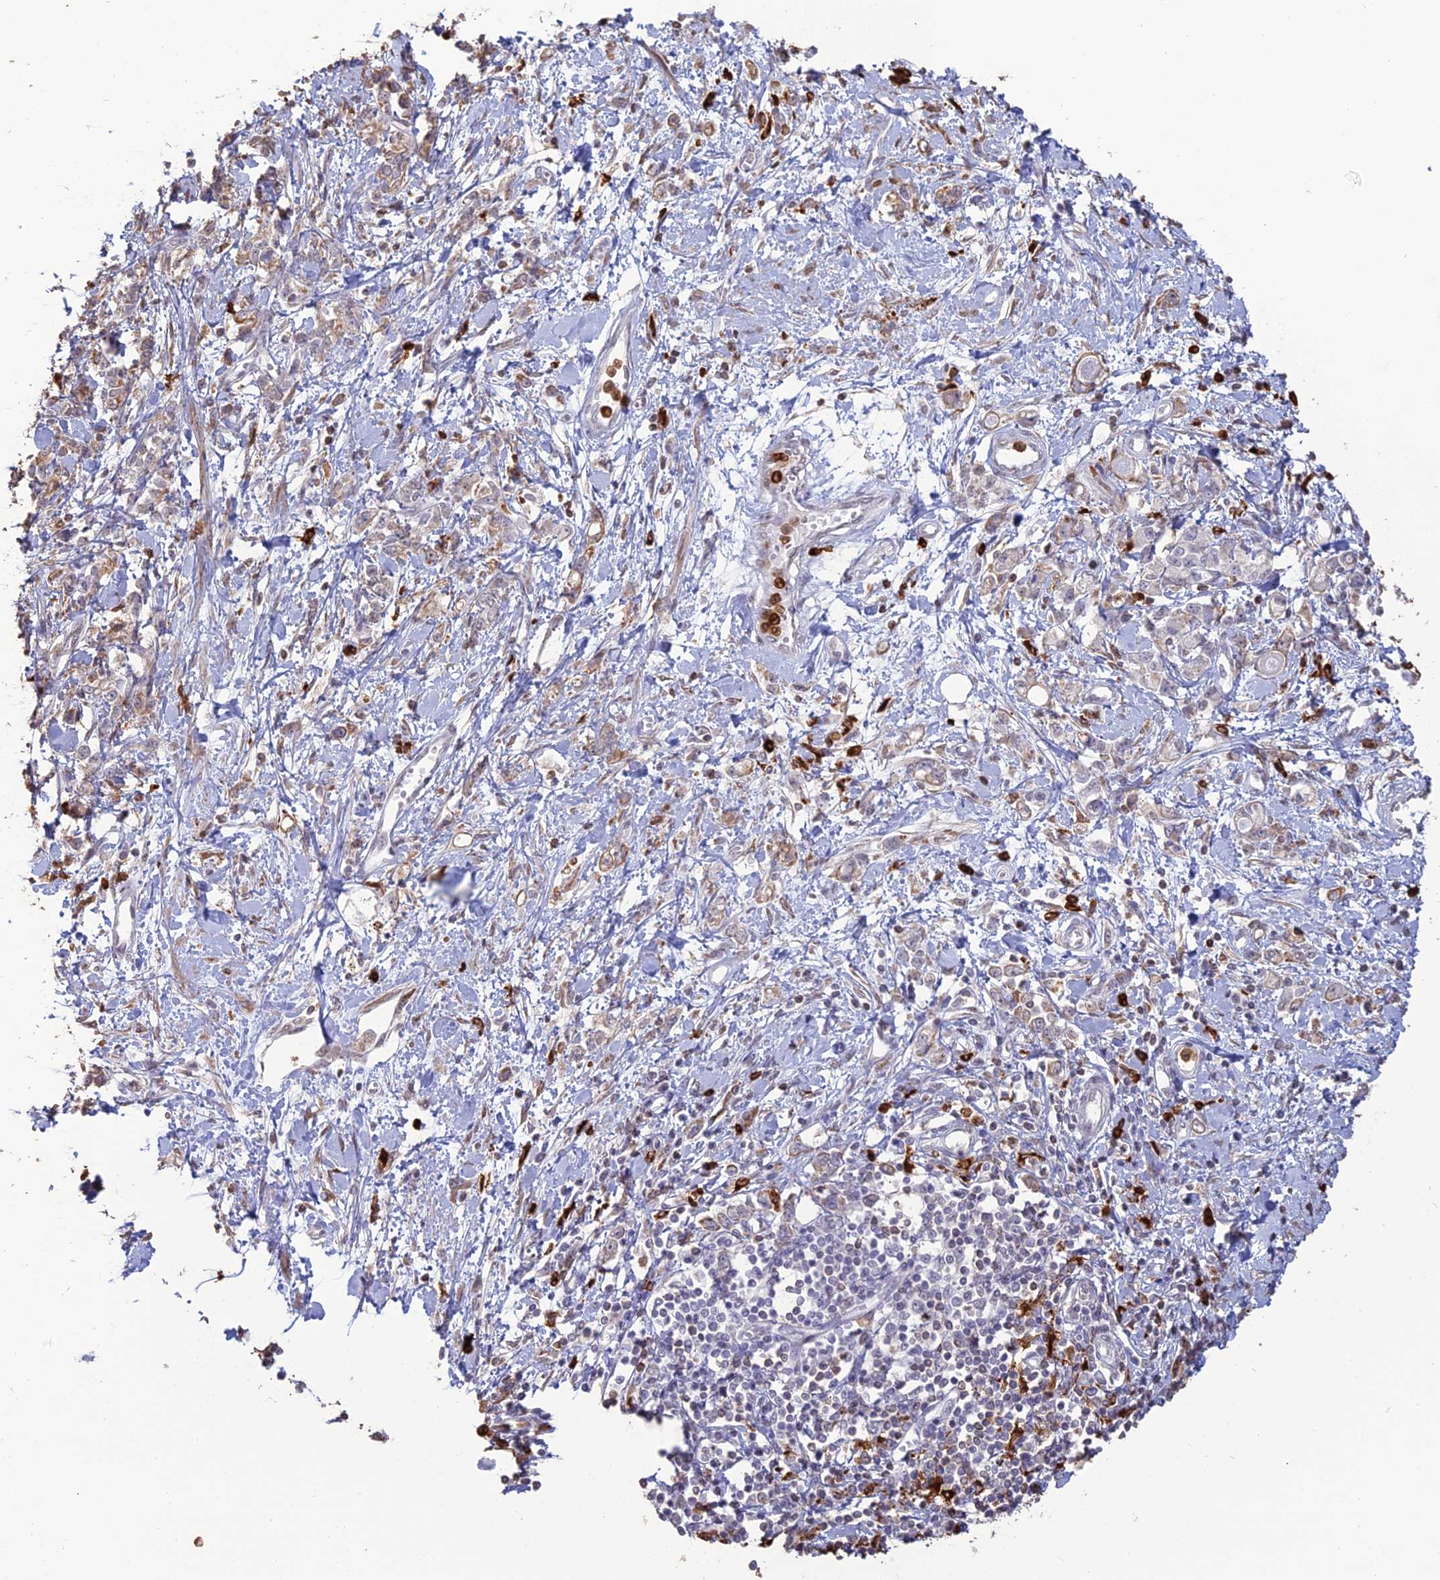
{"staining": {"intensity": "weak", "quantity": "<25%", "location": "cytoplasmic/membranous"}, "tissue": "stomach cancer", "cell_type": "Tumor cells", "image_type": "cancer", "snomed": [{"axis": "morphology", "description": "Adenocarcinoma, NOS"}, {"axis": "topography", "description": "Stomach"}], "caption": "The immunohistochemistry image has no significant positivity in tumor cells of stomach adenocarcinoma tissue.", "gene": "APOBR", "patient": {"sex": "female", "age": 76}}